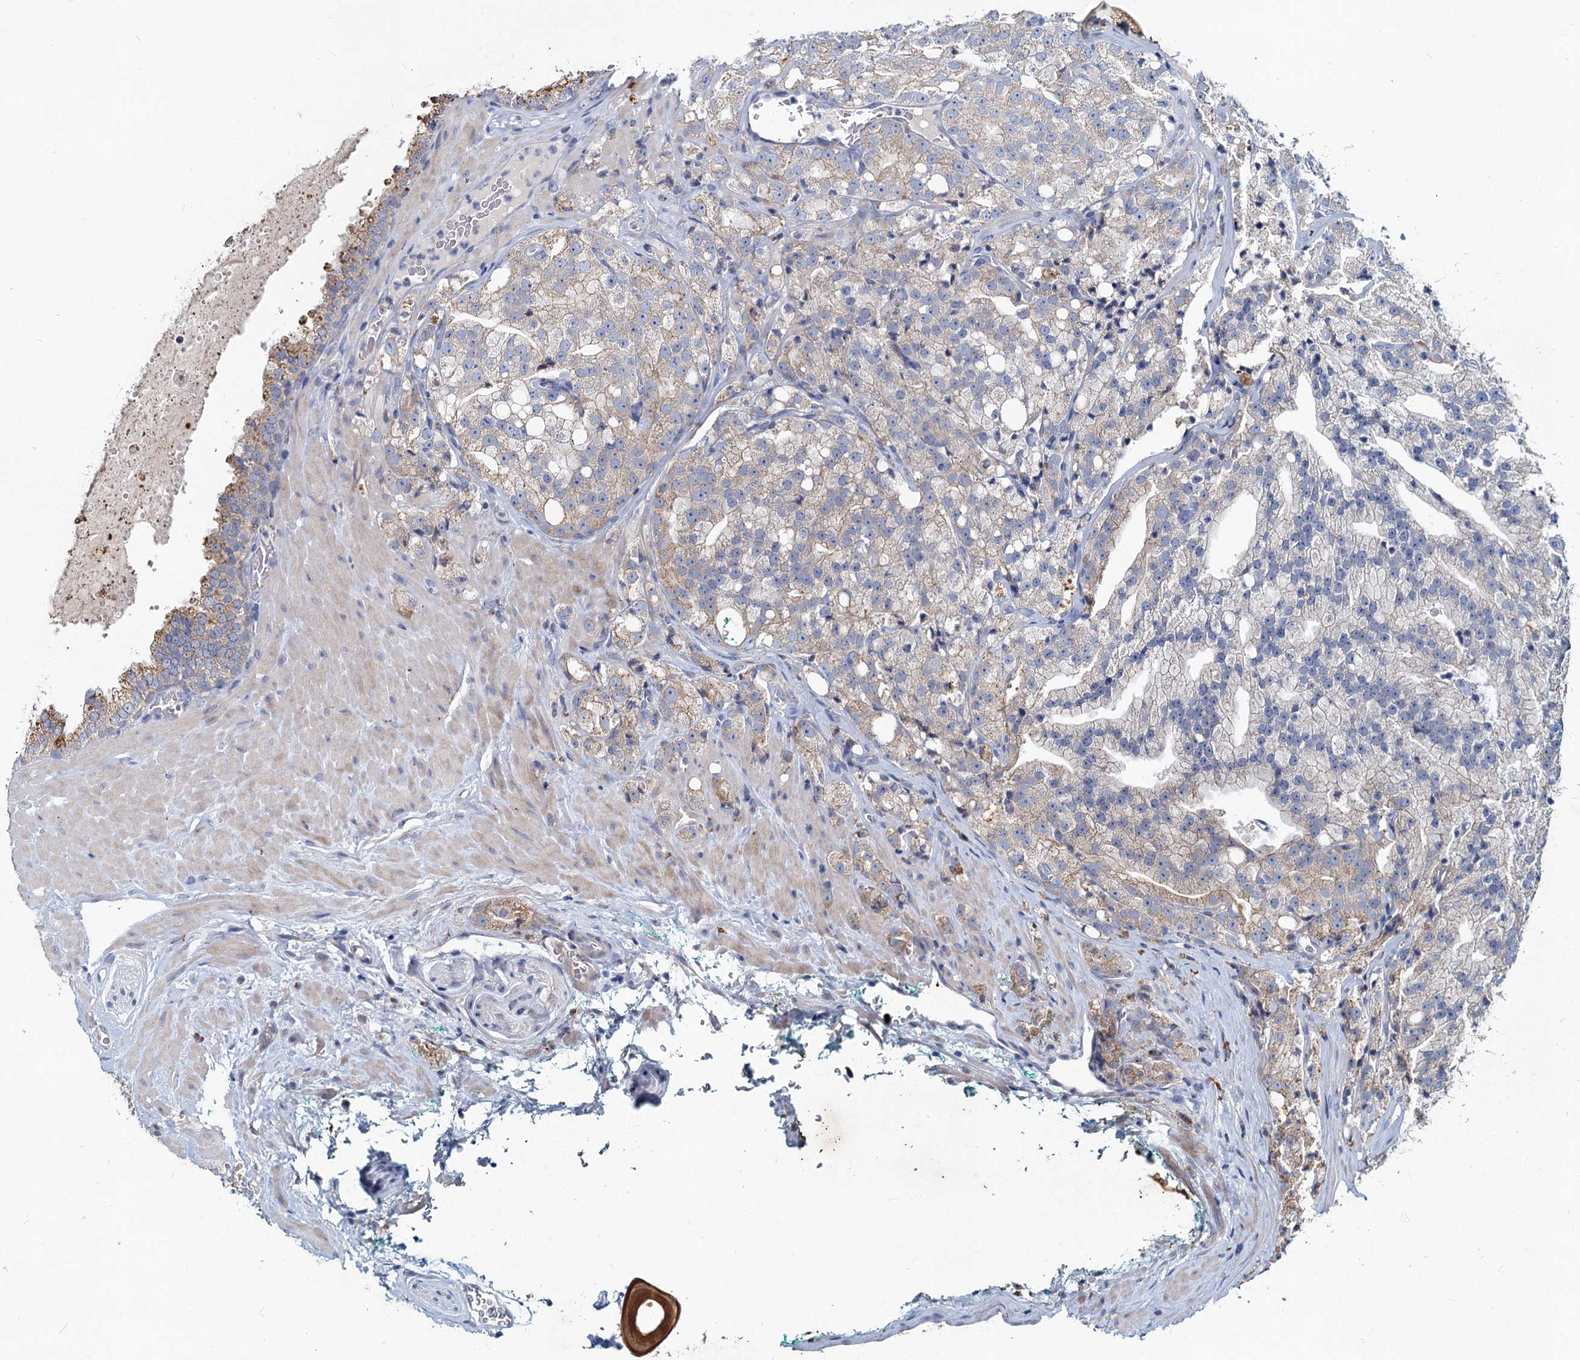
{"staining": {"intensity": "weak", "quantity": "<25%", "location": "cytoplasmic/membranous"}, "tissue": "prostate cancer", "cell_type": "Tumor cells", "image_type": "cancer", "snomed": [{"axis": "morphology", "description": "Adenocarcinoma, High grade"}, {"axis": "topography", "description": "Prostate"}], "caption": "There is no significant staining in tumor cells of prostate cancer (adenocarcinoma (high-grade)).", "gene": "TMX2", "patient": {"sex": "male", "age": 64}}